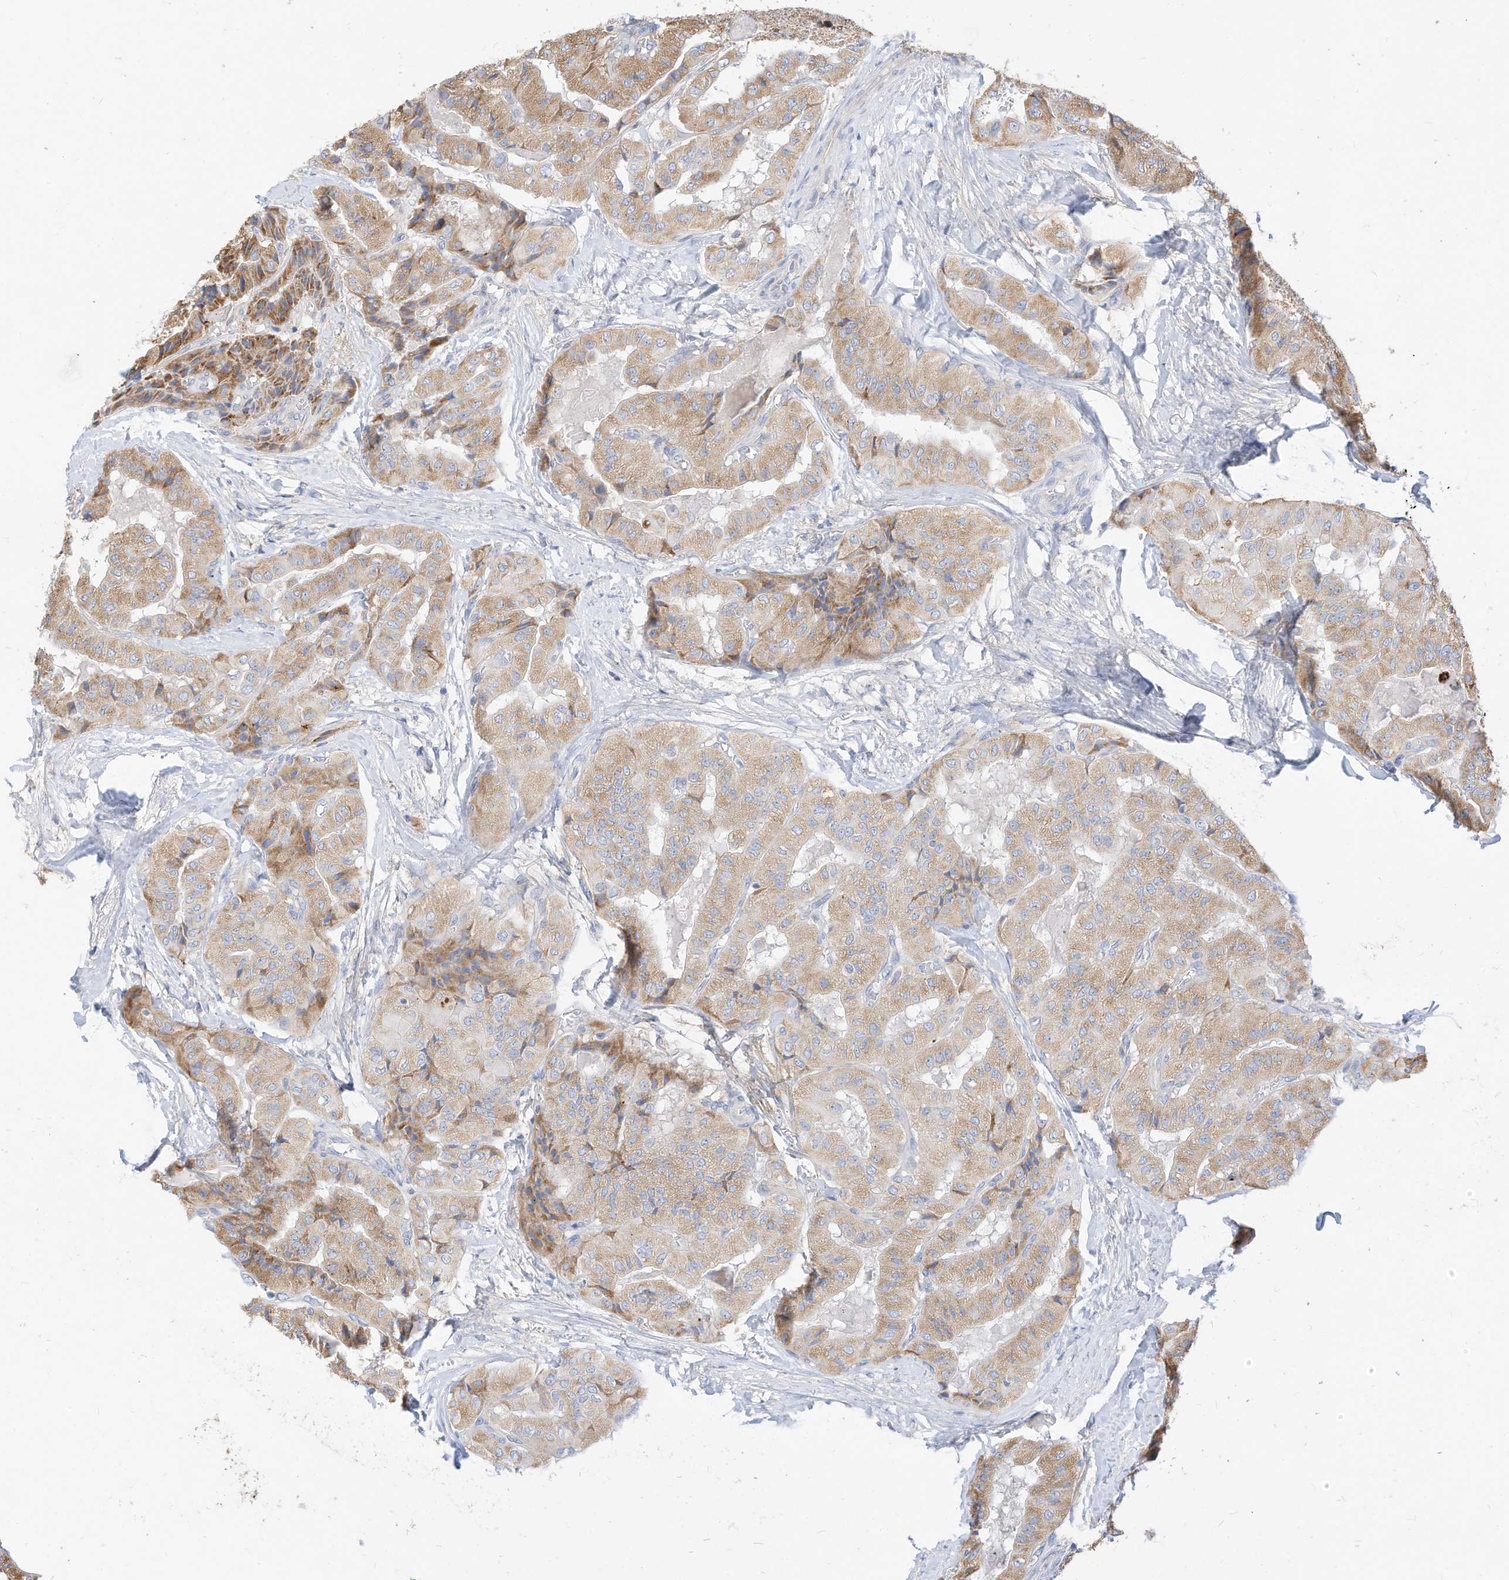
{"staining": {"intensity": "weak", "quantity": ">75%", "location": "cytoplasmic/membranous"}, "tissue": "thyroid cancer", "cell_type": "Tumor cells", "image_type": "cancer", "snomed": [{"axis": "morphology", "description": "Papillary adenocarcinoma, NOS"}, {"axis": "topography", "description": "Thyroid gland"}], "caption": "Protein staining of papillary adenocarcinoma (thyroid) tissue demonstrates weak cytoplasmic/membranous staining in approximately >75% of tumor cells. (DAB IHC with brightfield microscopy, high magnification).", "gene": "RHOH", "patient": {"sex": "female", "age": 59}}